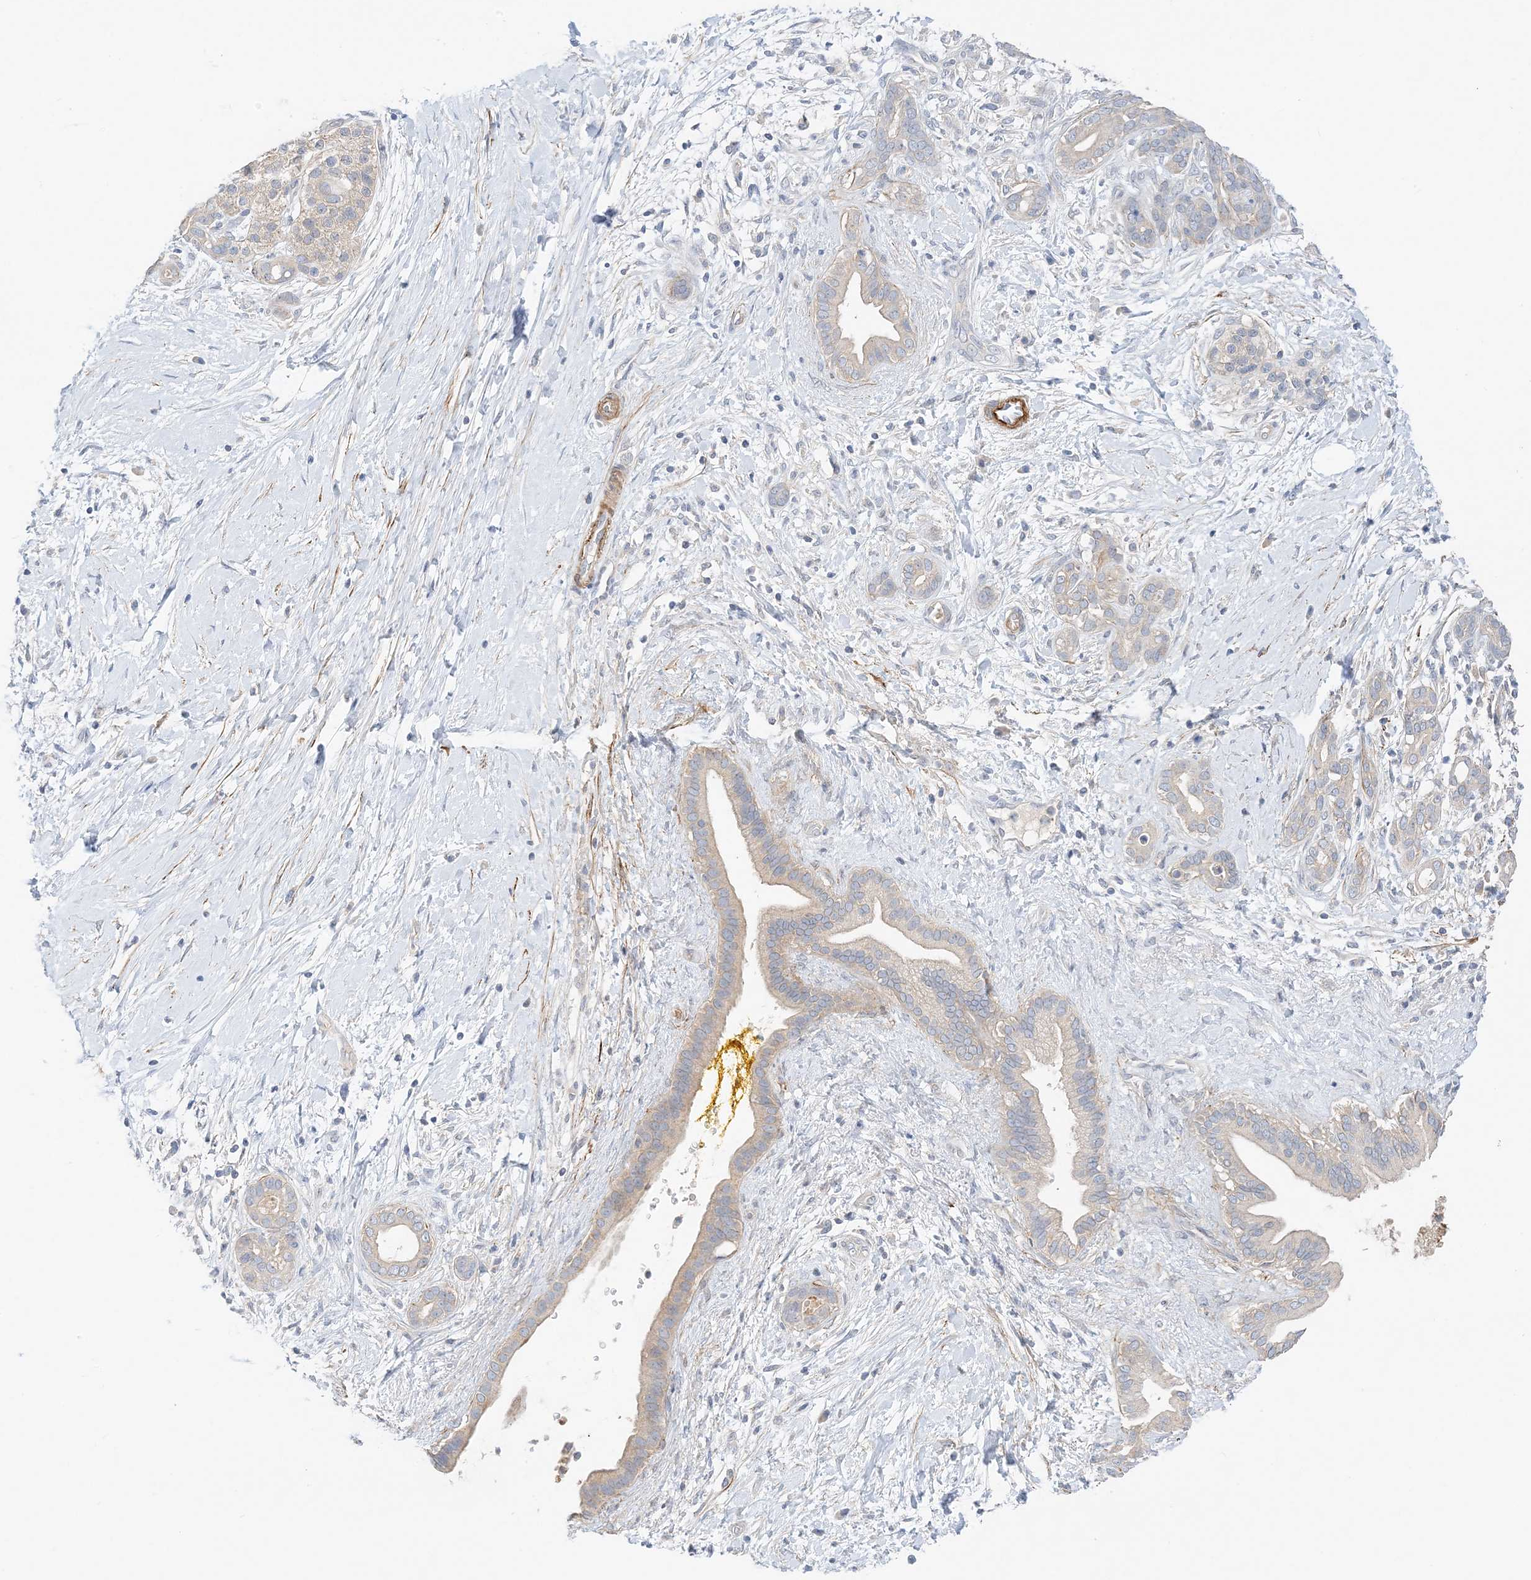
{"staining": {"intensity": "weak", "quantity": "<25%", "location": "cytoplasmic/membranous"}, "tissue": "pancreatic cancer", "cell_type": "Tumor cells", "image_type": "cancer", "snomed": [{"axis": "morphology", "description": "Adenocarcinoma, NOS"}, {"axis": "topography", "description": "Pancreas"}], "caption": "Tumor cells show no significant protein positivity in pancreatic adenocarcinoma.", "gene": "KIFBP", "patient": {"sex": "male", "age": 58}}